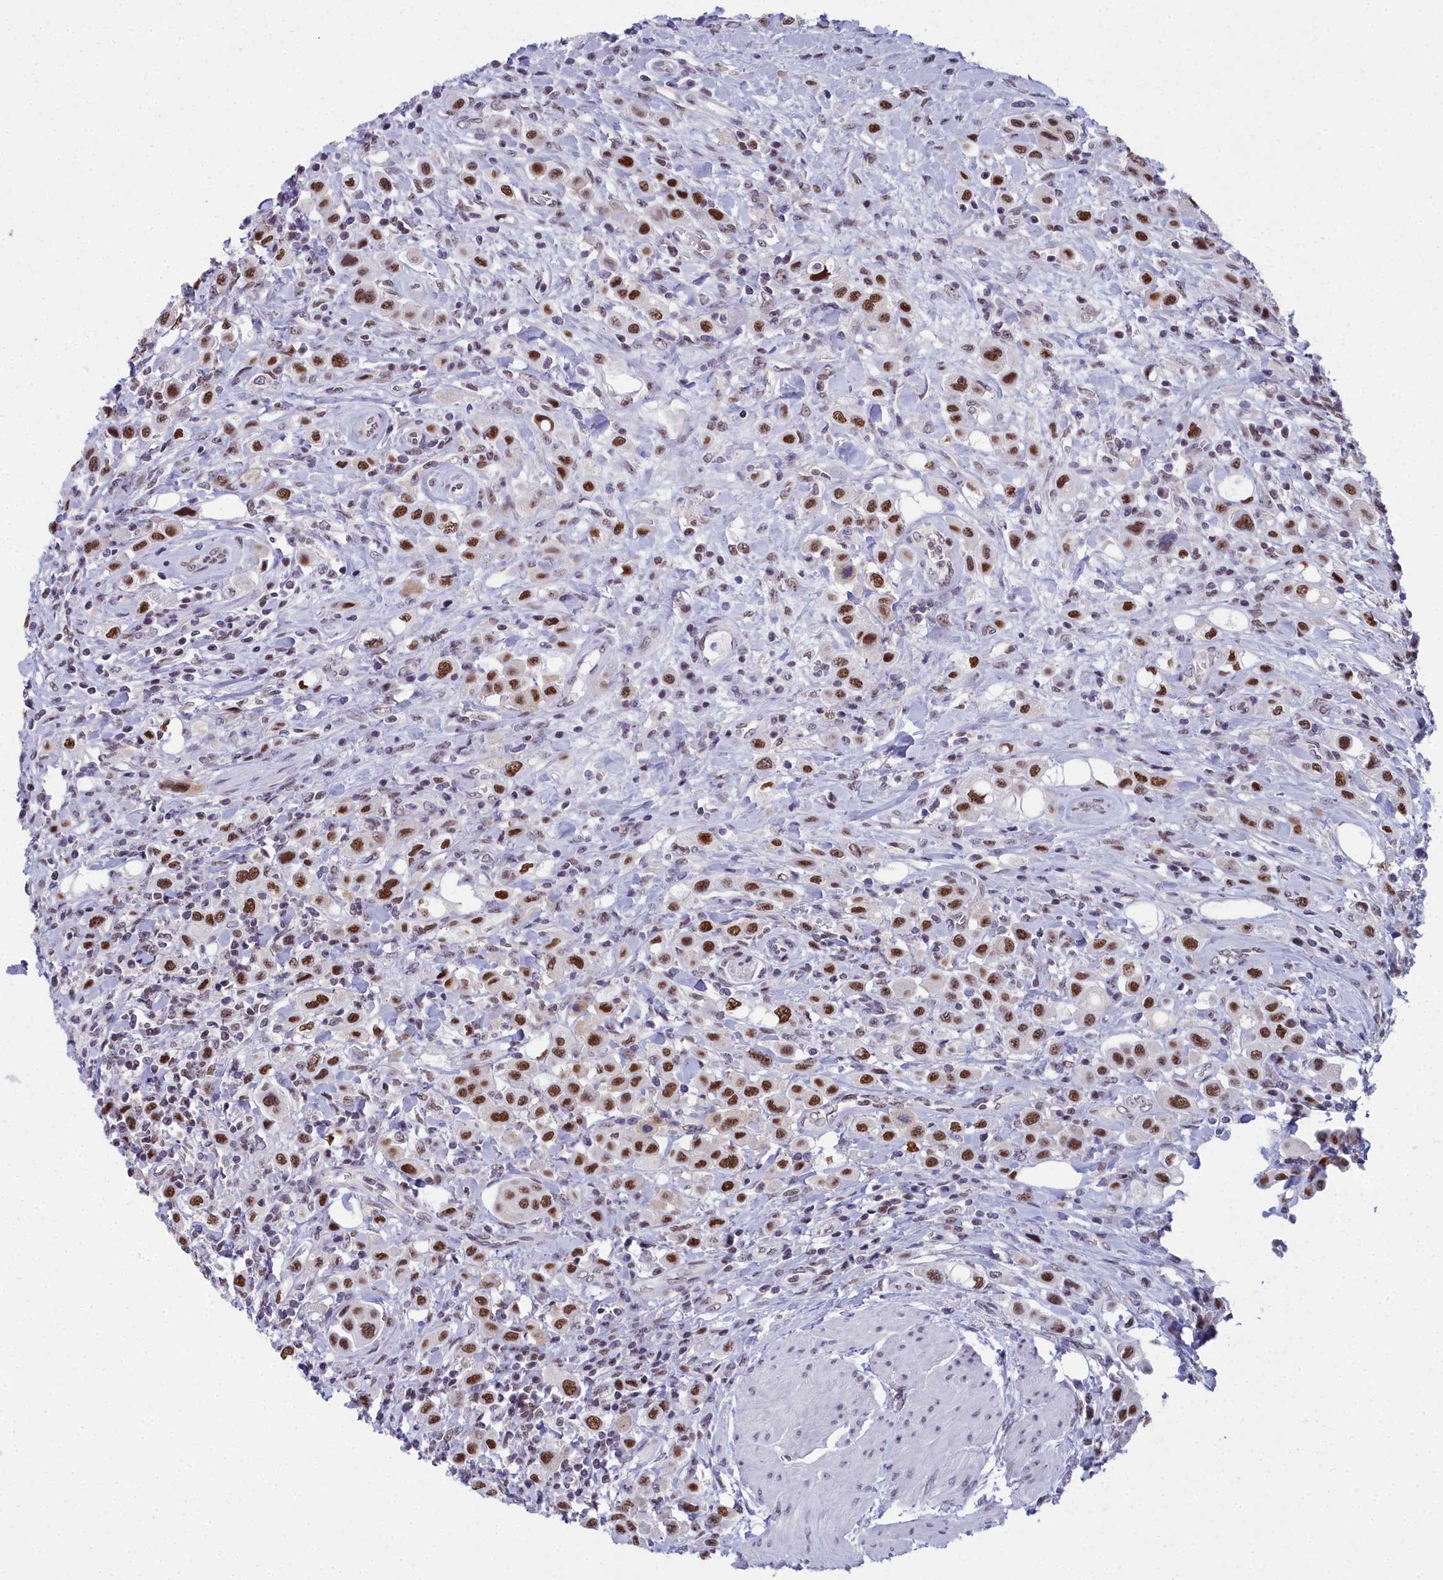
{"staining": {"intensity": "strong", "quantity": ">75%", "location": "nuclear"}, "tissue": "urothelial cancer", "cell_type": "Tumor cells", "image_type": "cancer", "snomed": [{"axis": "morphology", "description": "Urothelial carcinoma, High grade"}, {"axis": "topography", "description": "Urinary bladder"}], "caption": "Immunohistochemical staining of human high-grade urothelial carcinoma displays strong nuclear protein positivity in about >75% of tumor cells.", "gene": "CCDC97", "patient": {"sex": "male", "age": 50}}